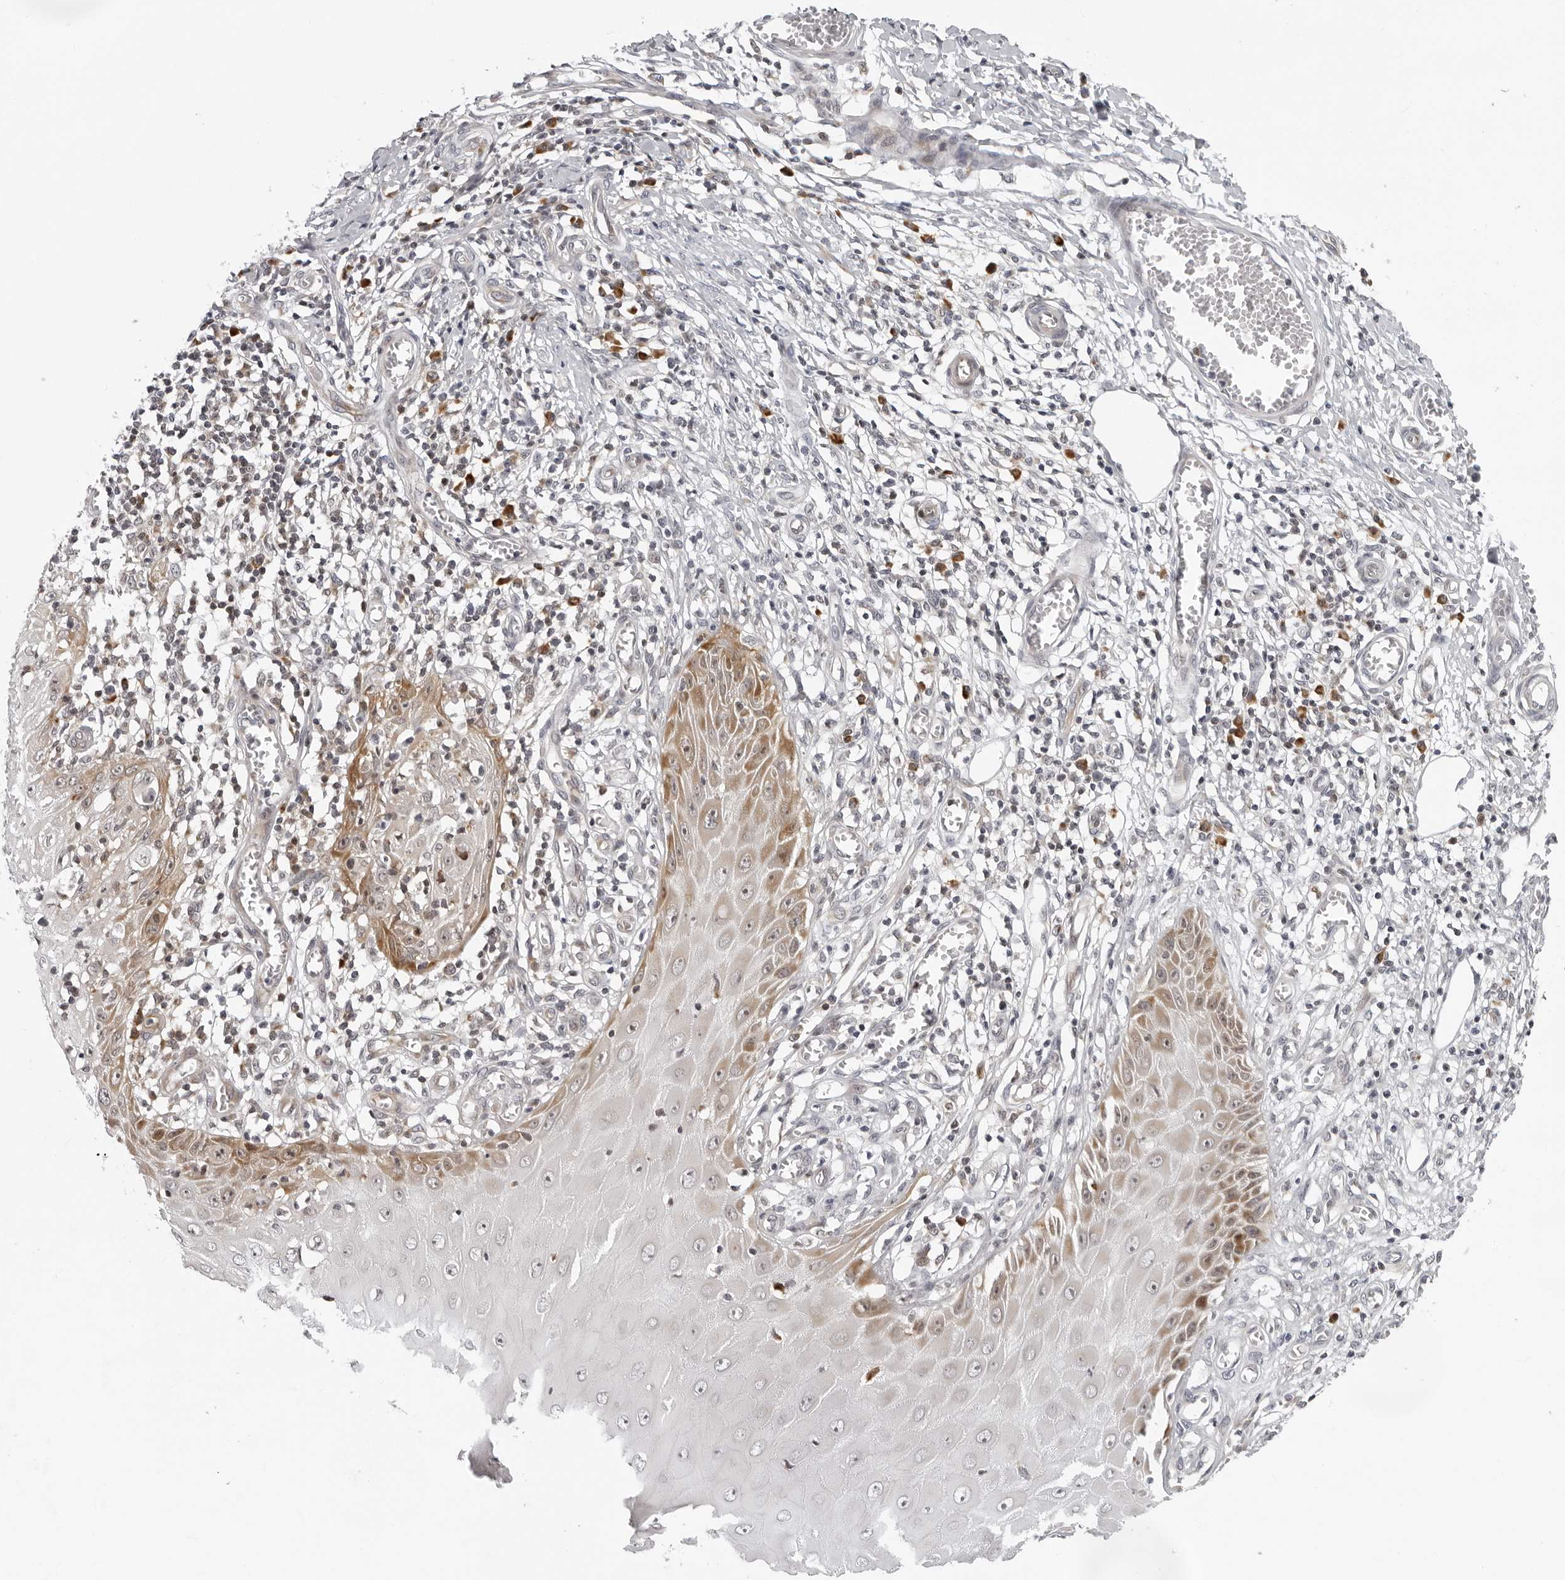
{"staining": {"intensity": "moderate", "quantity": "<25%", "location": "cytoplasmic/membranous"}, "tissue": "skin cancer", "cell_type": "Tumor cells", "image_type": "cancer", "snomed": [{"axis": "morphology", "description": "Squamous cell carcinoma, NOS"}, {"axis": "topography", "description": "Skin"}], "caption": "Moderate cytoplasmic/membranous expression for a protein is appreciated in approximately <25% of tumor cells of skin squamous cell carcinoma using immunohistochemistry.", "gene": "PIP4K2C", "patient": {"sex": "female", "age": 73}}